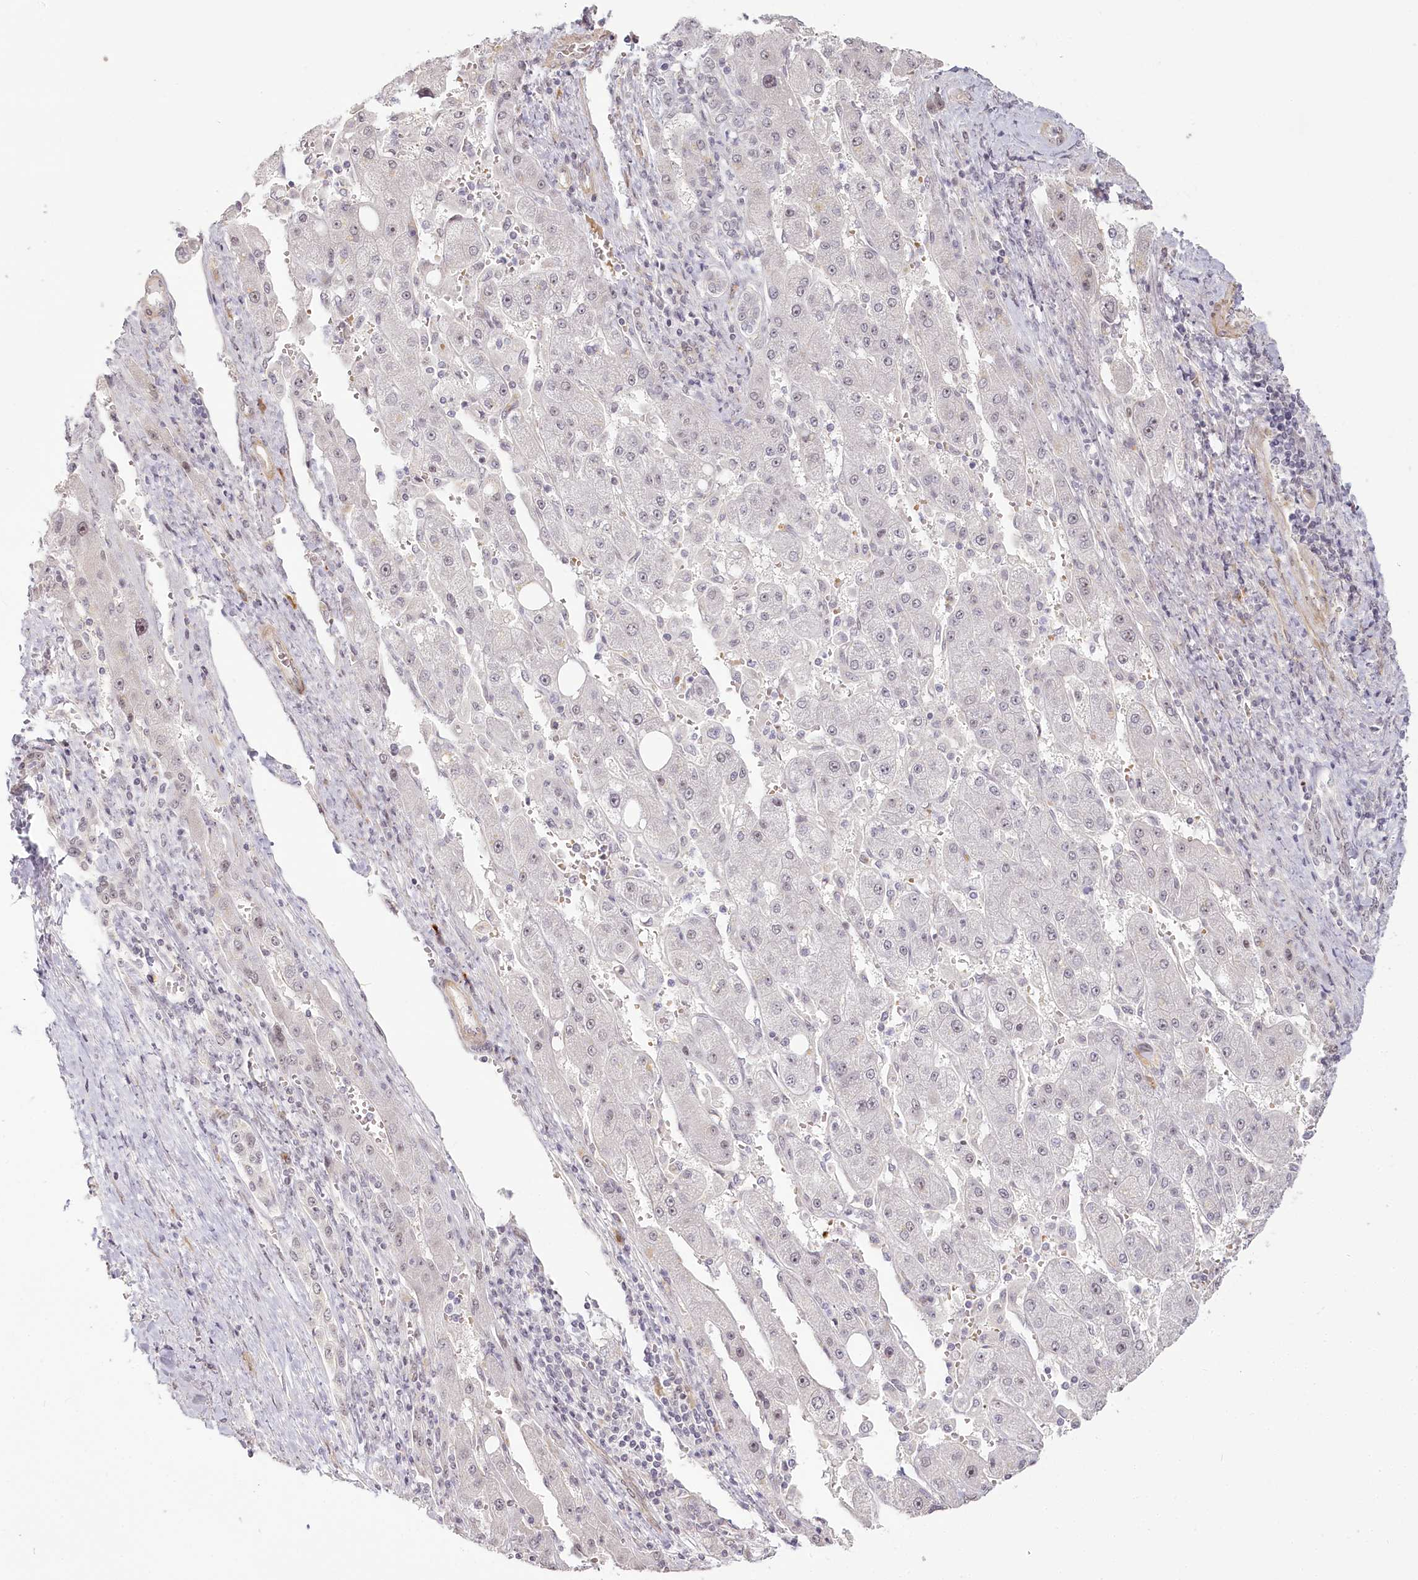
{"staining": {"intensity": "negative", "quantity": "none", "location": "none"}, "tissue": "liver cancer", "cell_type": "Tumor cells", "image_type": "cancer", "snomed": [{"axis": "morphology", "description": "Carcinoma, Hepatocellular, NOS"}, {"axis": "topography", "description": "Liver"}], "caption": "Immunohistochemical staining of human hepatocellular carcinoma (liver) shows no significant positivity in tumor cells.", "gene": "EXOSC7", "patient": {"sex": "female", "age": 73}}